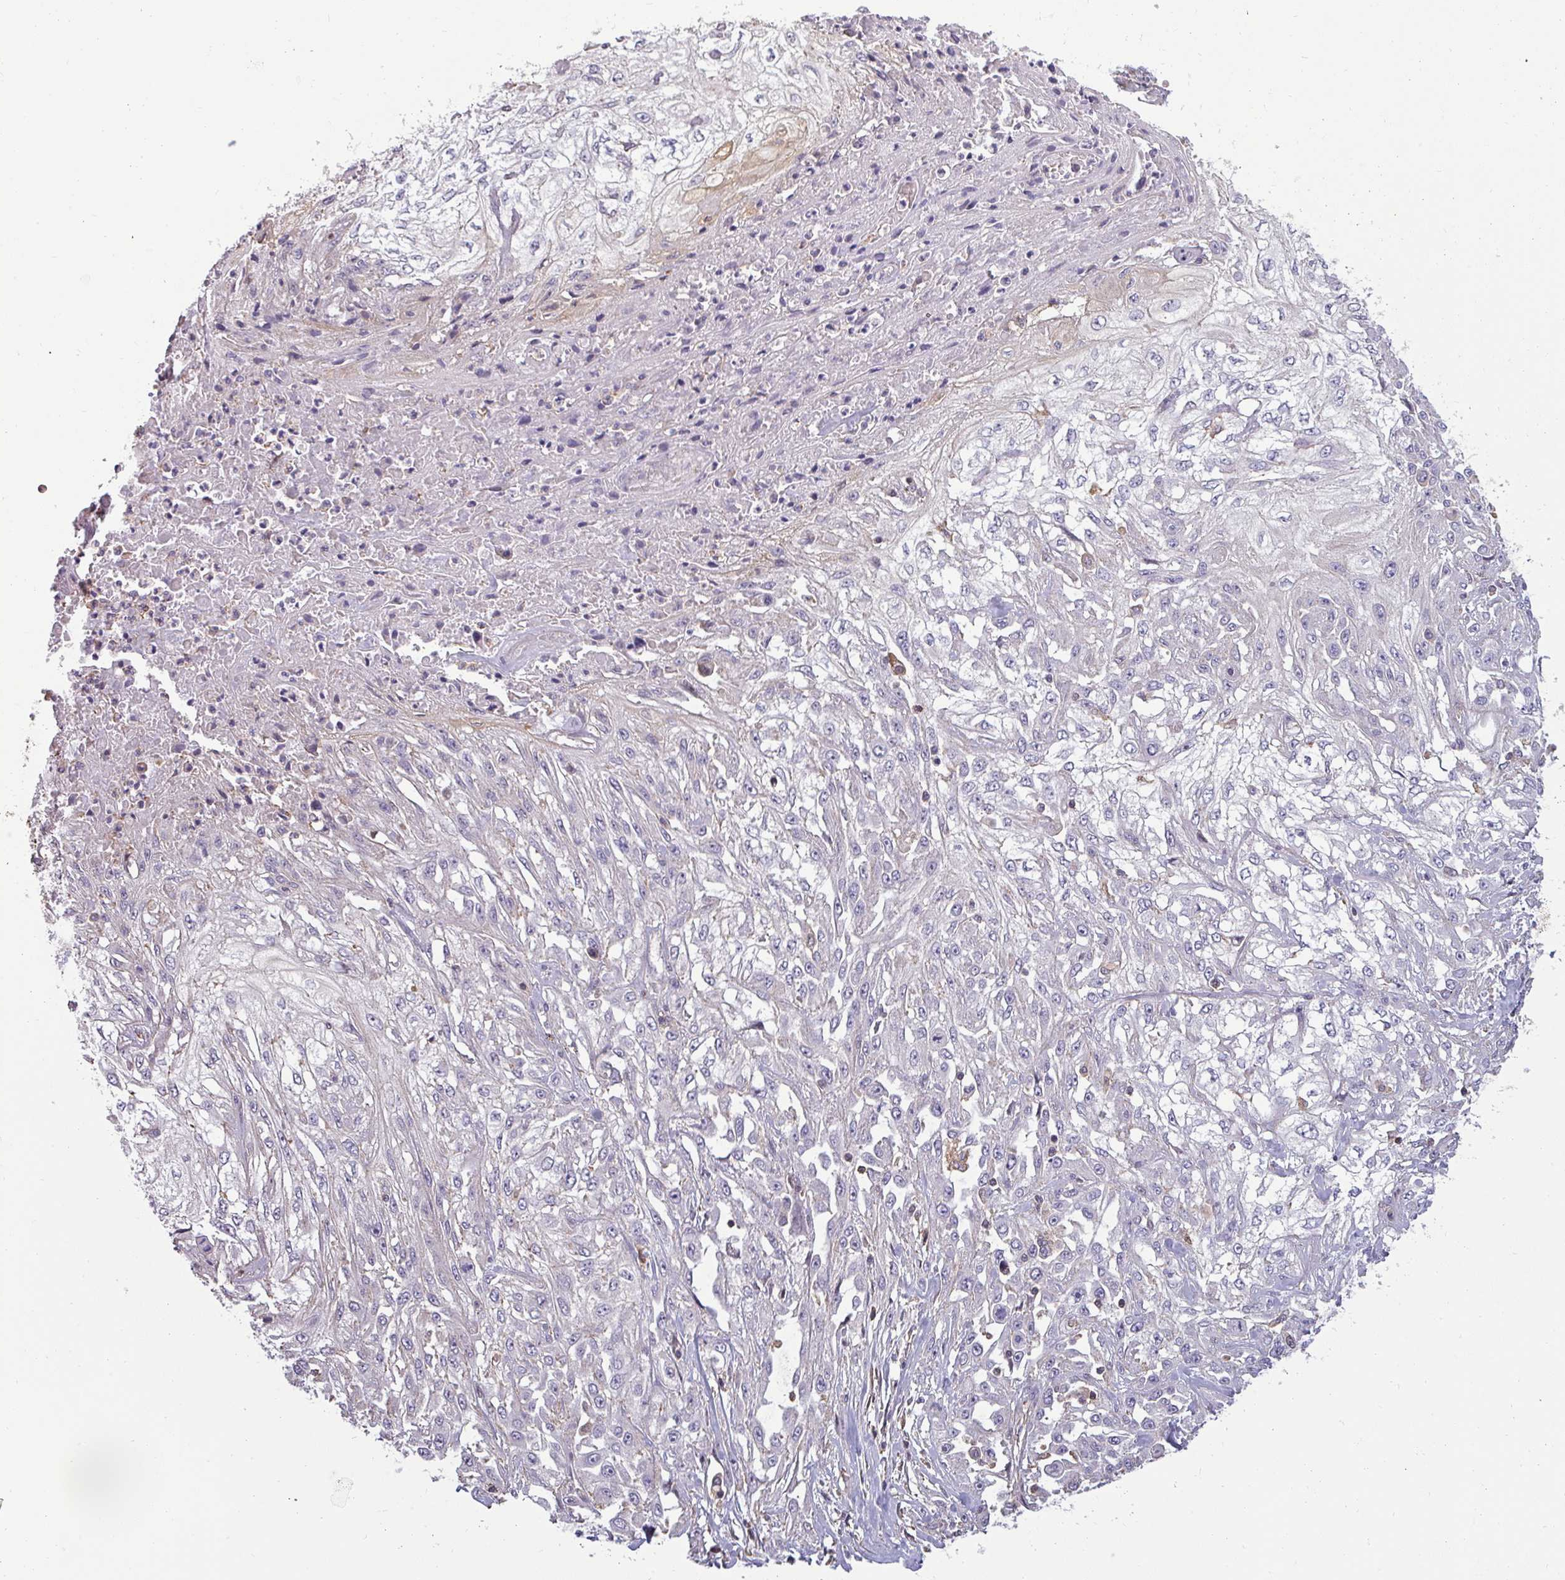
{"staining": {"intensity": "negative", "quantity": "none", "location": "none"}, "tissue": "skin cancer", "cell_type": "Tumor cells", "image_type": "cancer", "snomed": [{"axis": "morphology", "description": "Squamous cell carcinoma, NOS"}, {"axis": "morphology", "description": "Squamous cell carcinoma, metastatic, NOS"}, {"axis": "topography", "description": "Skin"}, {"axis": "topography", "description": "Lymph node"}], "caption": "High magnification brightfield microscopy of metastatic squamous cell carcinoma (skin) stained with DAB (3,3'-diaminobenzidine) (brown) and counterstained with hematoxylin (blue): tumor cells show no significant staining.", "gene": "ZNF835", "patient": {"sex": "male", "age": 75}}